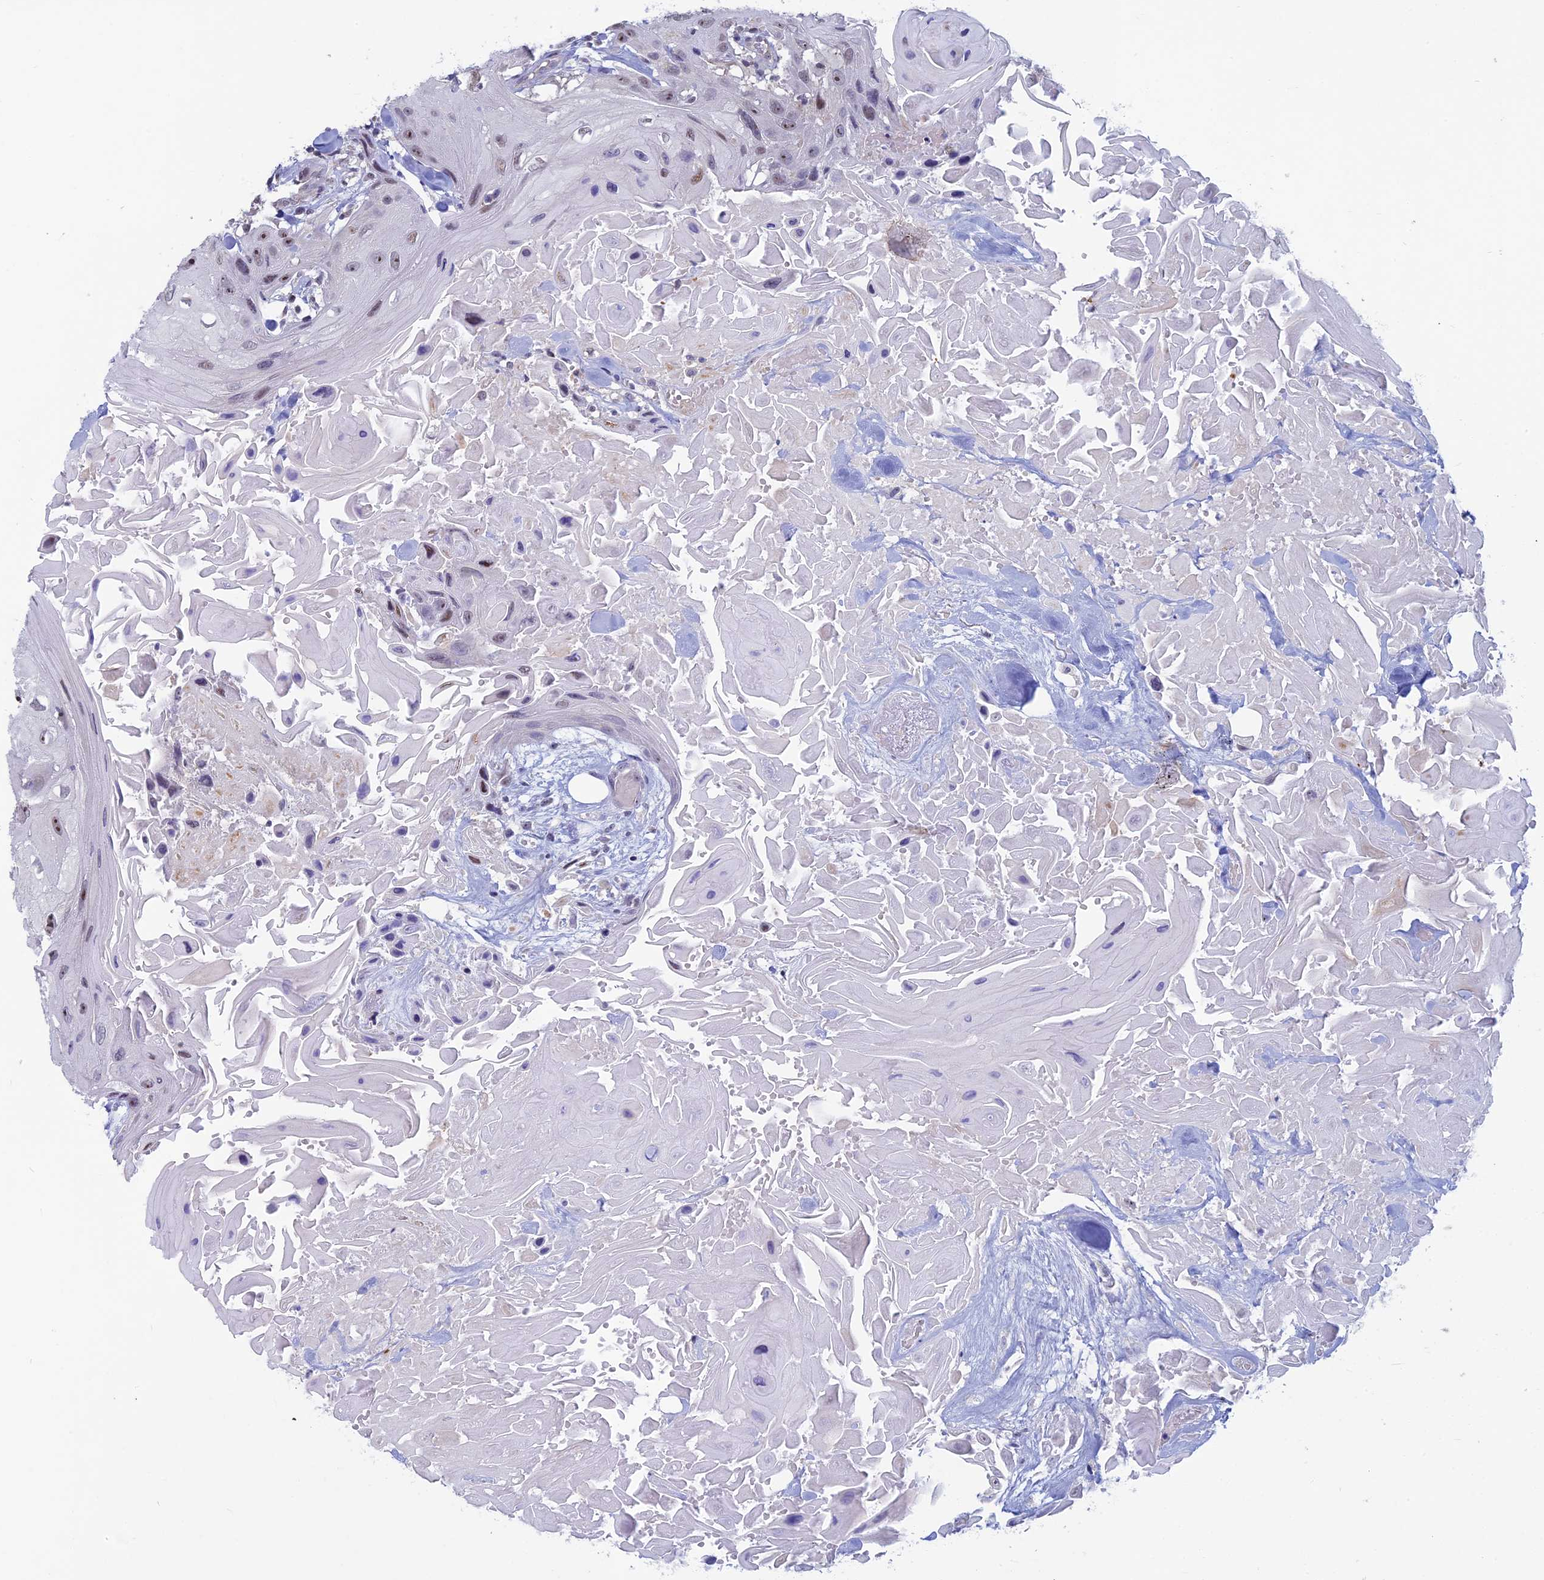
{"staining": {"intensity": "moderate", "quantity": "25%-75%", "location": "nuclear"}, "tissue": "head and neck cancer", "cell_type": "Tumor cells", "image_type": "cancer", "snomed": [{"axis": "morphology", "description": "Squamous cell carcinoma, NOS"}, {"axis": "topography", "description": "Head-Neck"}], "caption": "Protein staining shows moderate nuclear staining in approximately 25%-75% of tumor cells in squamous cell carcinoma (head and neck).", "gene": "SPIRE1", "patient": {"sex": "male", "age": 81}}